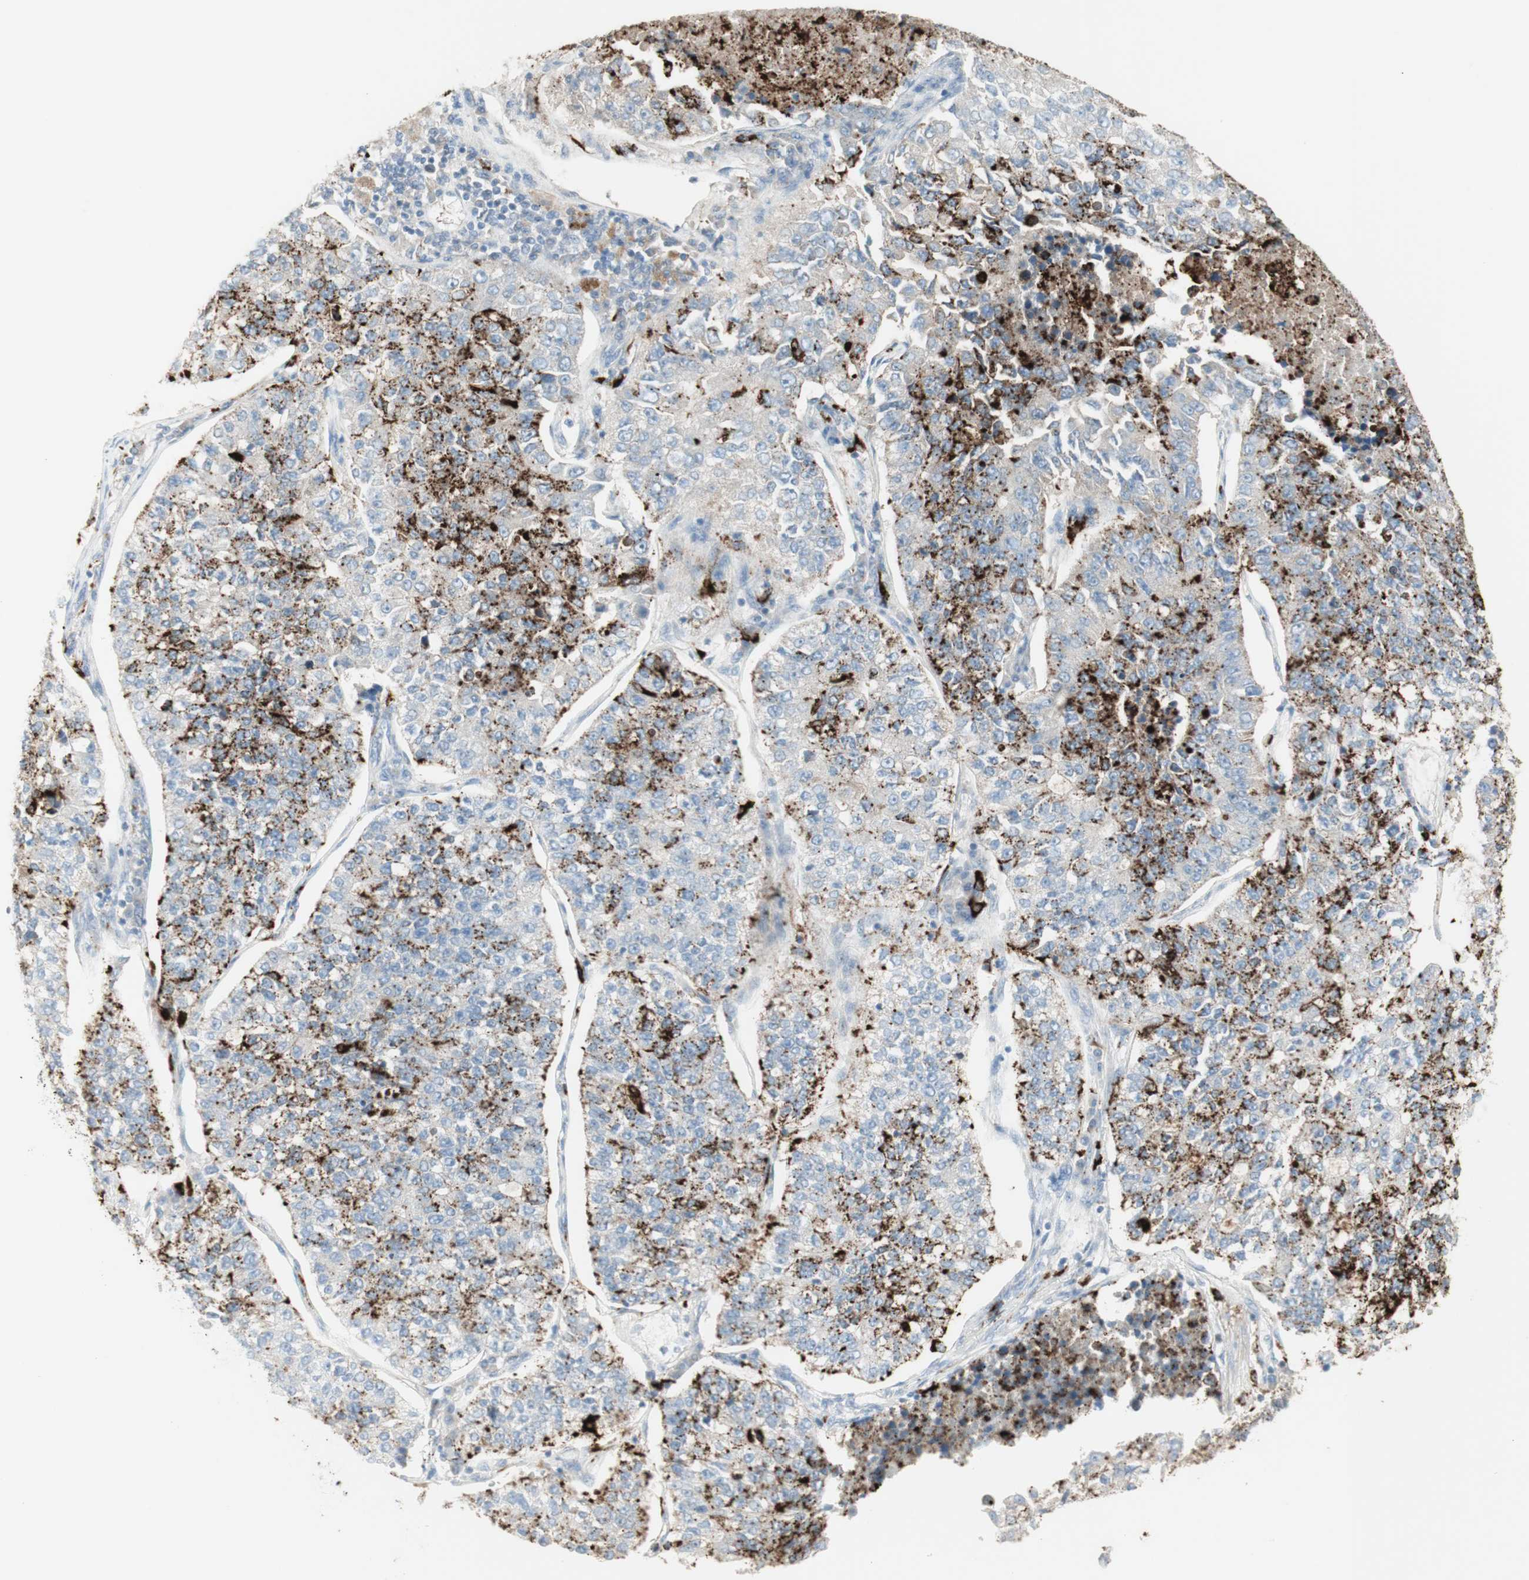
{"staining": {"intensity": "strong", "quantity": "25%-75%", "location": "cytoplasmic/membranous"}, "tissue": "lung cancer", "cell_type": "Tumor cells", "image_type": "cancer", "snomed": [{"axis": "morphology", "description": "Adenocarcinoma, NOS"}, {"axis": "topography", "description": "Lung"}], "caption": "There is high levels of strong cytoplasmic/membranous expression in tumor cells of adenocarcinoma (lung), as demonstrated by immunohistochemical staining (brown color).", "gene": "NAPSA", "patient": {"sex": "male", "age": 49}}